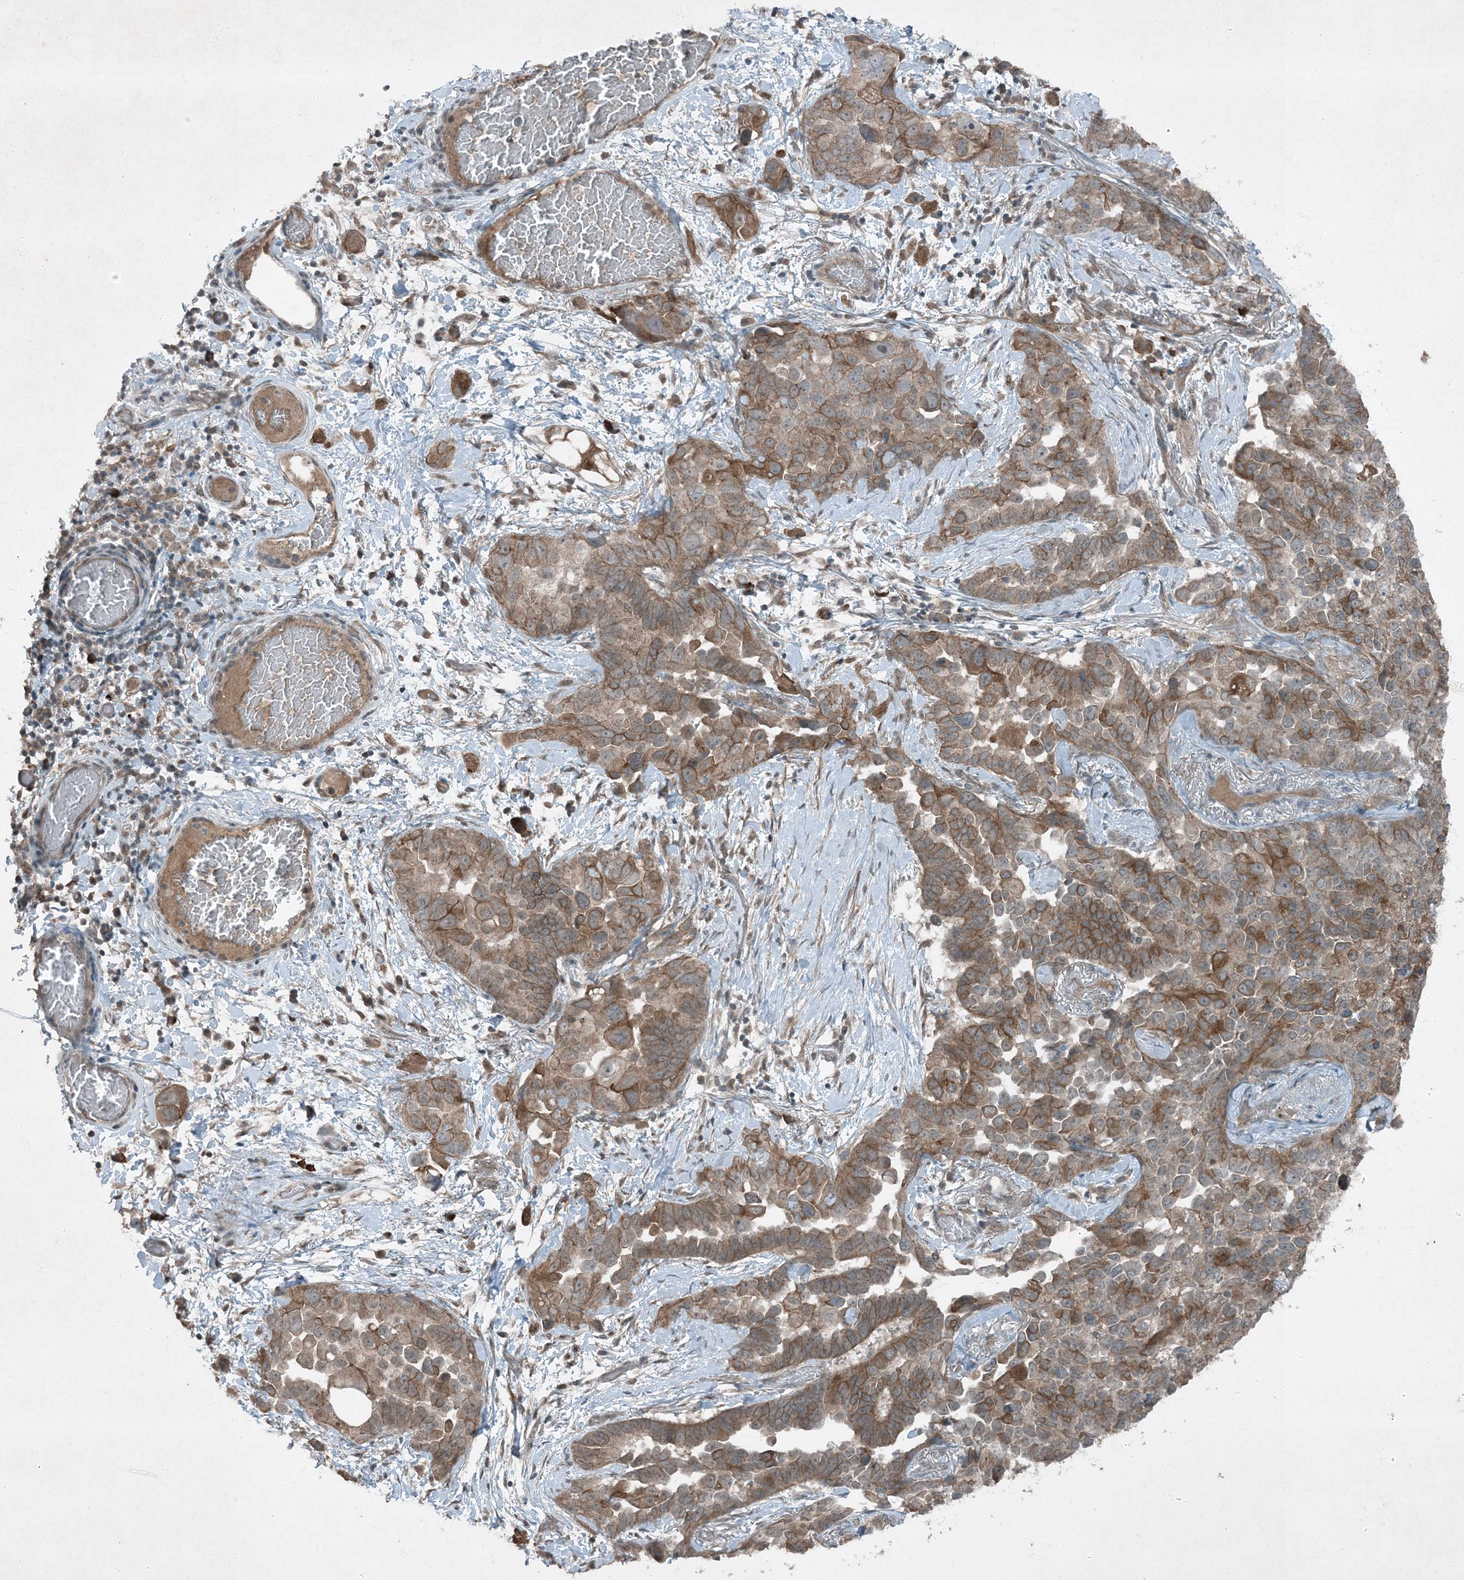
{"staining": {"intensity": "moderate", "quantity": ">75%", "location": "cytoplasmic/membranous"}, "tissue": "lung cancer", "cell_type": "Tumor cells", "image_type": "cancer", "snomed": [{"axis": "morphology", "description": "Adenocarcinoma, NOS"}, {"axis": "topography", "description": "Lung"}], "caption": "Brown immunohistochemical staining in human lung cancer displays moderate cytoplasmic/membranous positivity in about >75% of tumor cells.", "gene": "MDN1", "patient": {"sex": "female", "age": 67}}